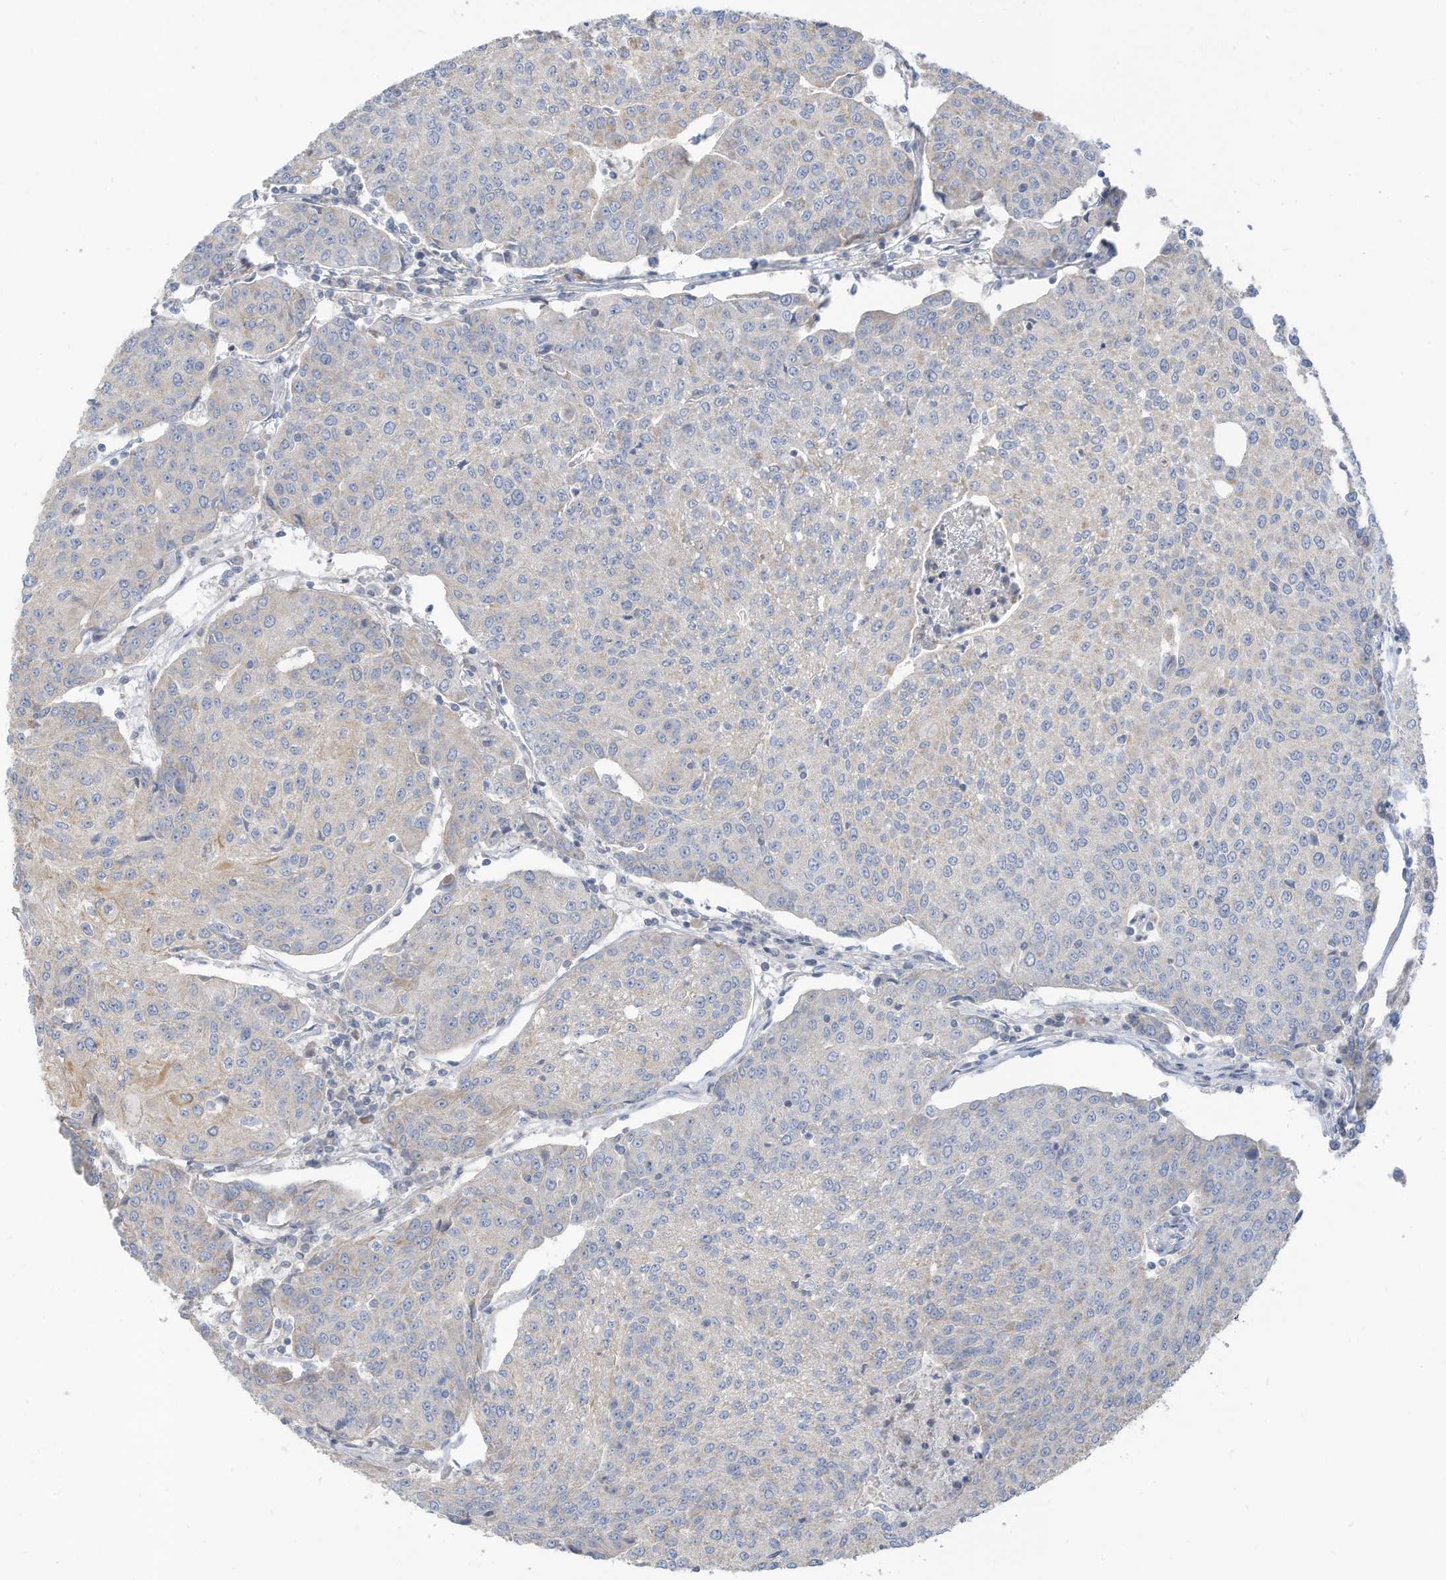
{"staining": {"intensity": "negative", "quantity": "none", "location": "none"}, "tissue": "urothelial cancer", "cell_type": "Tumor cells", "image_type": "cancer", "snomed": [{"axis": "morphology", "description": "Urothelial carcinoma, High grade"}, {"axis": "topography", "description": "Urinary bladder"}], "caption": "DAB immunohistochemical staining of human urothelial cancer shows no significant expression in tumor cells.", "gene": "GTPBP2", "patient": {"sex": "female", "age": 85}}